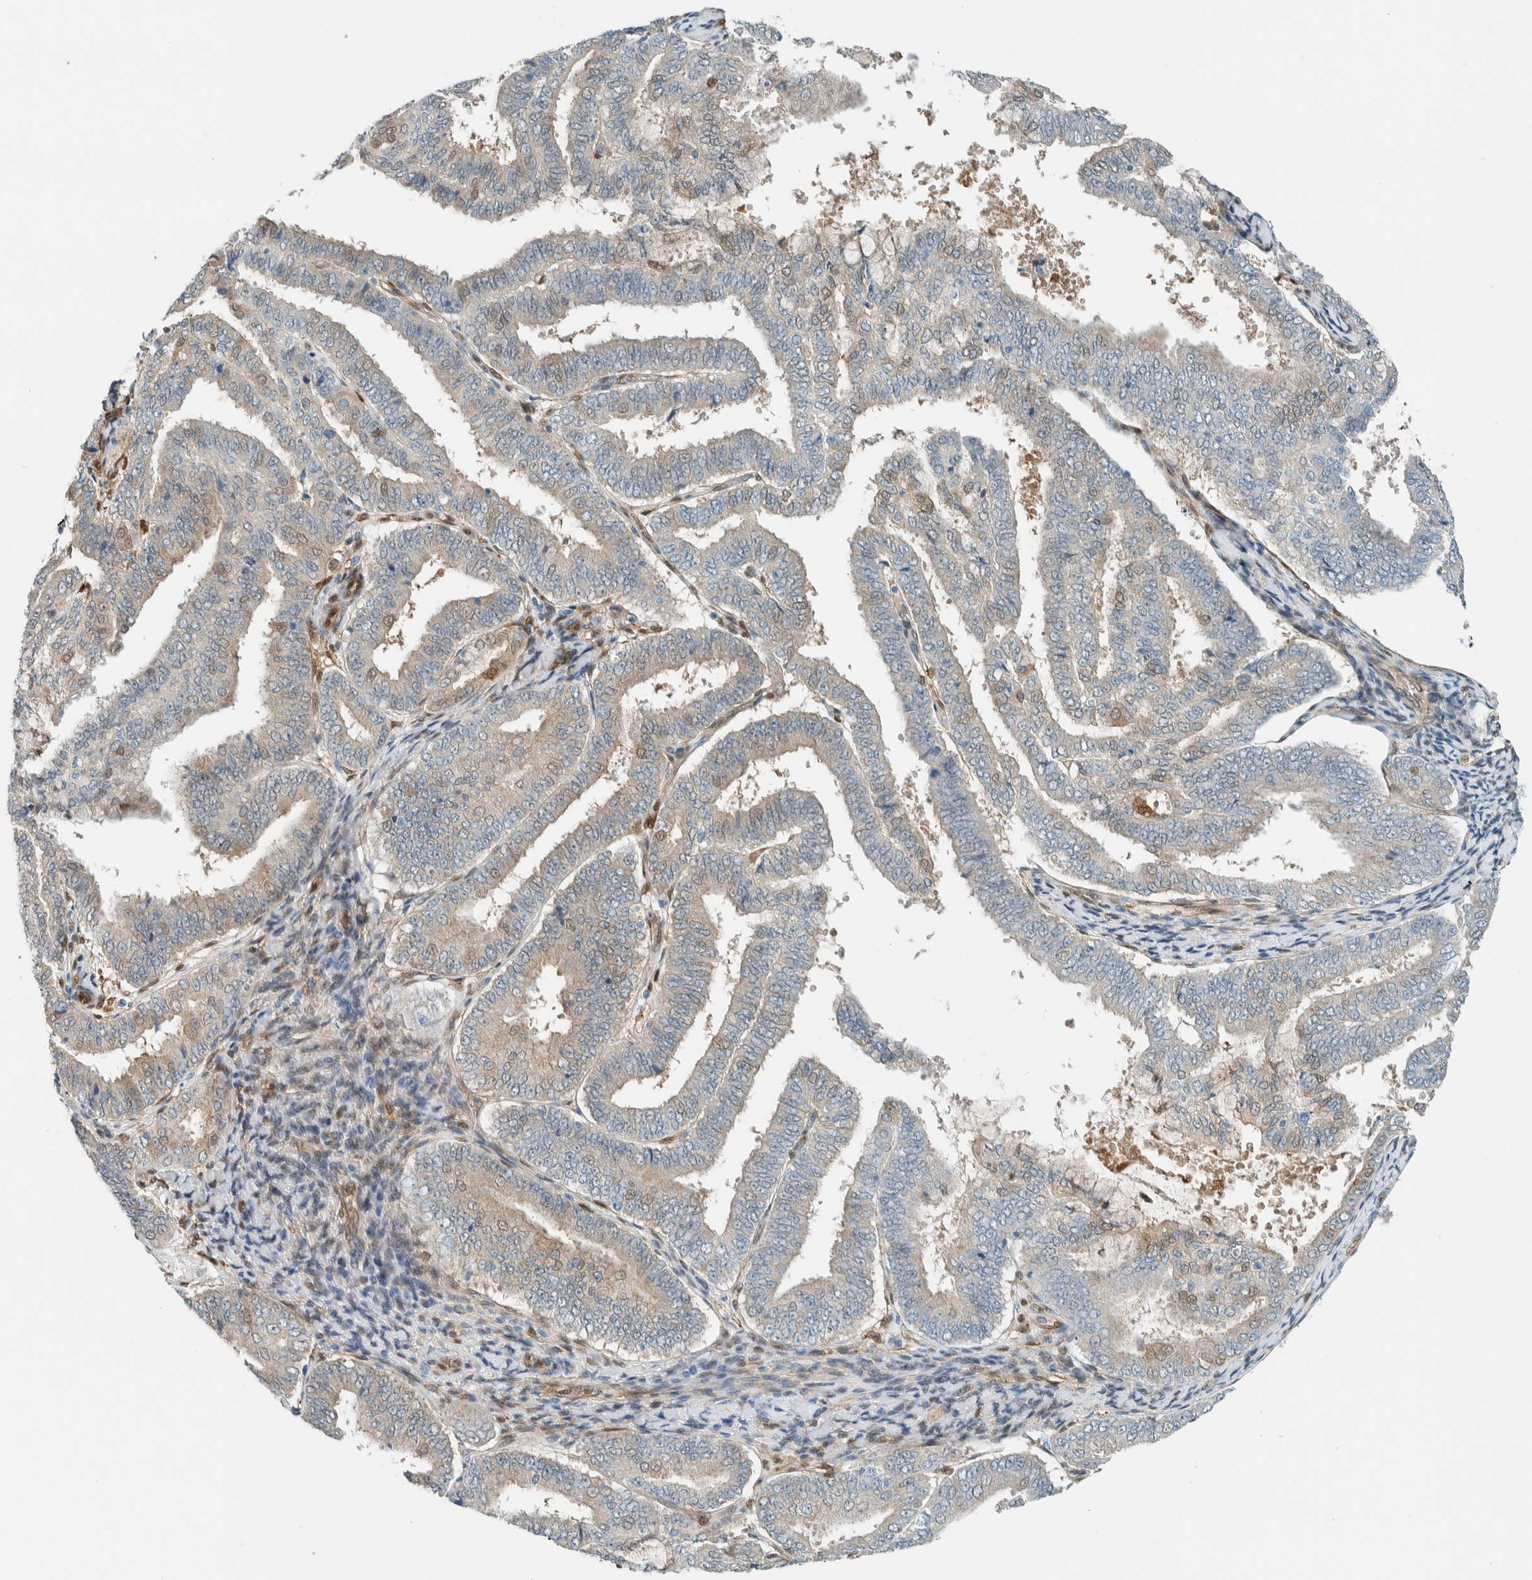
{"staining": {"intensity": "weak", "quantity": "<25%", "location": "cytoplasmic/membranous,nuclear"}, "tissue": "endometrial cancer", "cell_type": "Tumor cells", "image_type": "cancer", "snomed": [{"axis": "morphology", "description": "Adenocarcinoma, NOS"}, {"axis": "topography", "description": "Endometrium"}], "caption": "High magnification brightfield microscopy of endometrial adenocarcinoma stained with DAB (brown) and counterstained with hematoxylin (blue): tumor cells show no significant staining. (Stains: DAB (3,3'-diaminobenzidine) IHC with hematoxylin counter stain, Microscopy: brightfield microscopy at high magnification).", "gene": "NXN", "patient": {"sex": "female", "age": 63}}